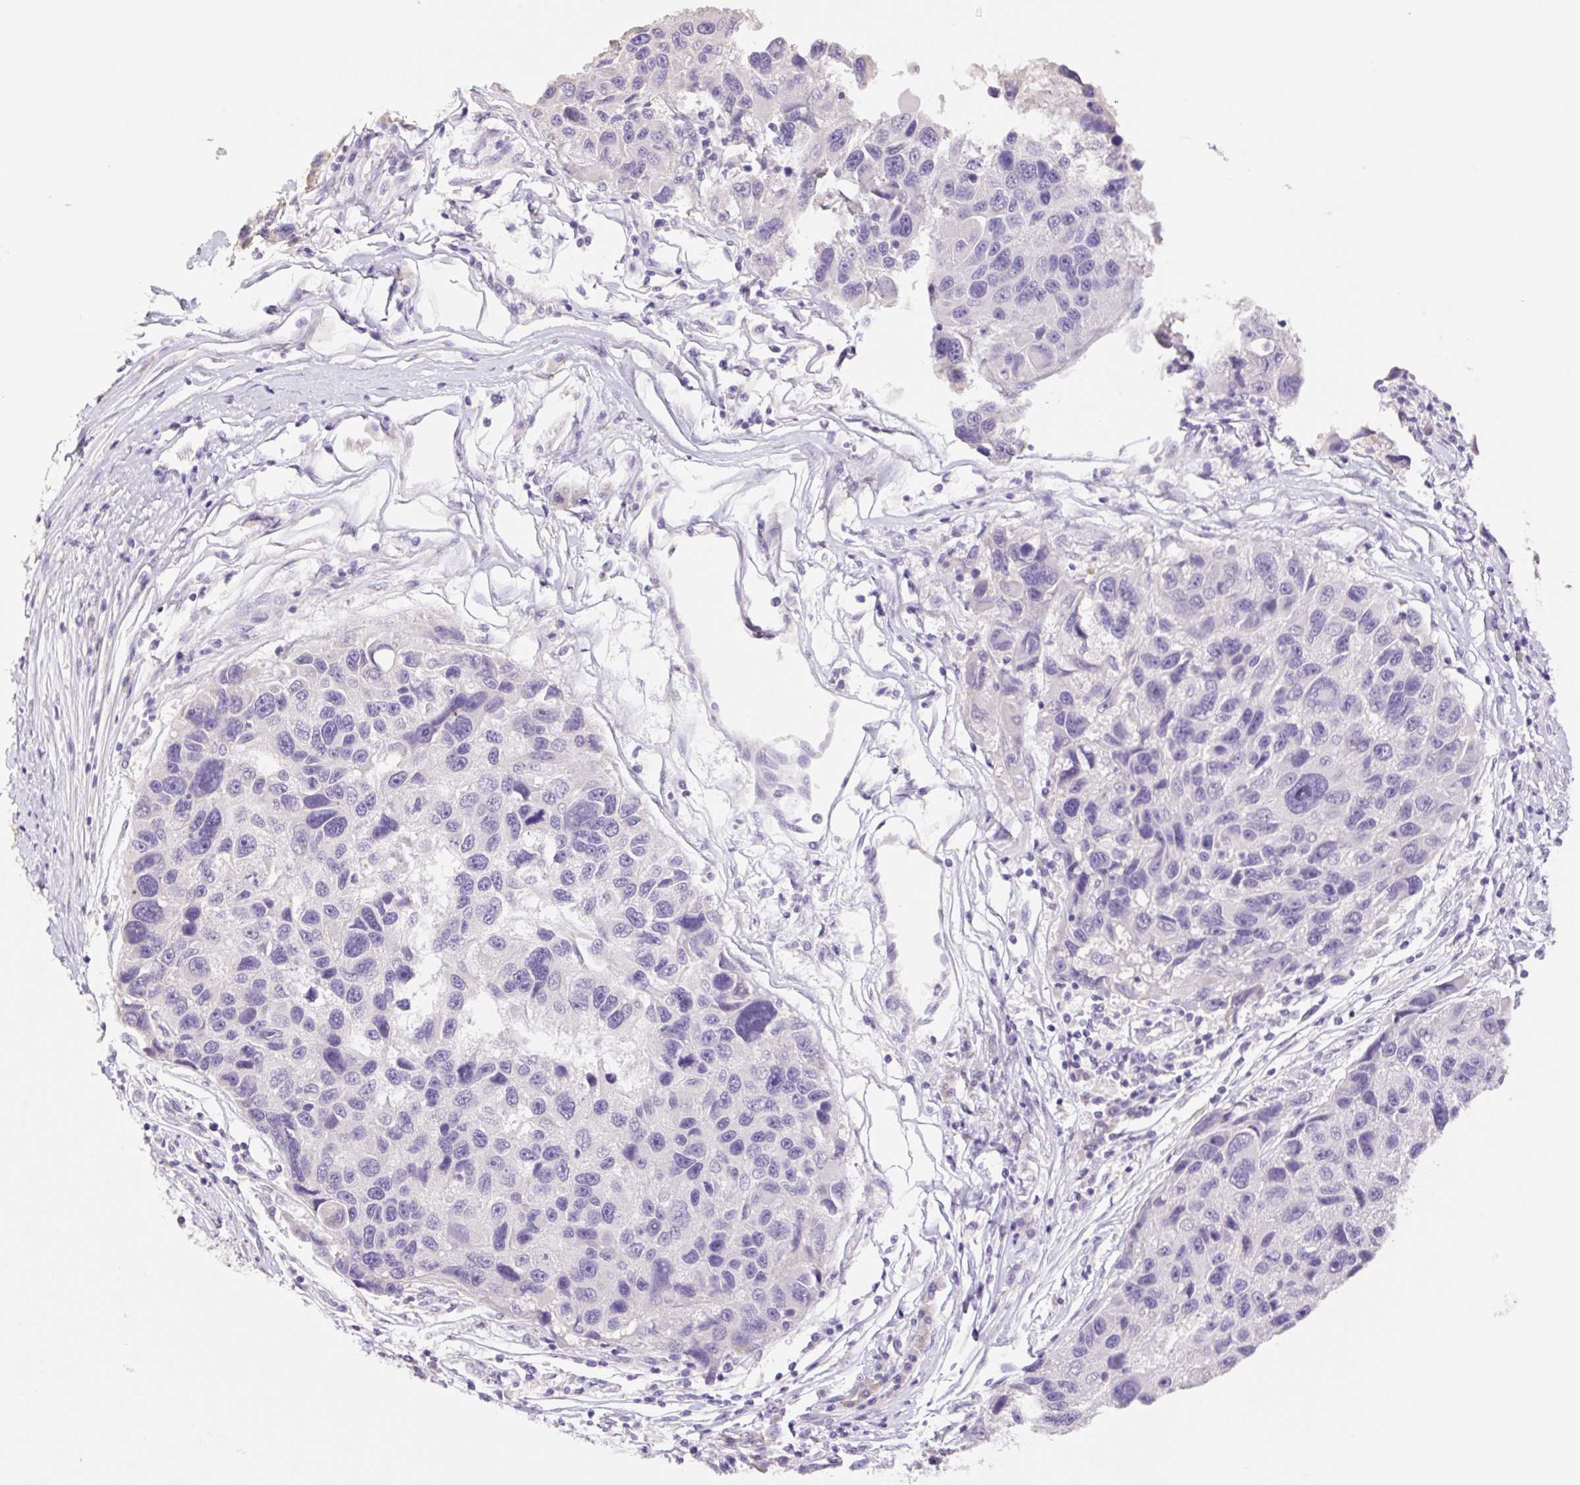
{"staining": {"intensity": "negative", "quantity": "none", "location": "none"}, "tissue": "melanoma", "cell_type": "Tumor cells", "image_type": "cancer", "snomed": [{"axis": "morphology", "description": "Malignant melanoma, NOS"}, {"axis": "topography", "description": "Skin"}], "caption": "DAB (3,3'-diaminobenzidine) immunohistochemical staining of human malignant melanoma displays no significant staining in tumor cells. (DAB immunohistochemistry visualized using brightfield microscopy, high magnification).", "gene": "HCRTR2", "patient": {"sex": "male", "age": 53}}